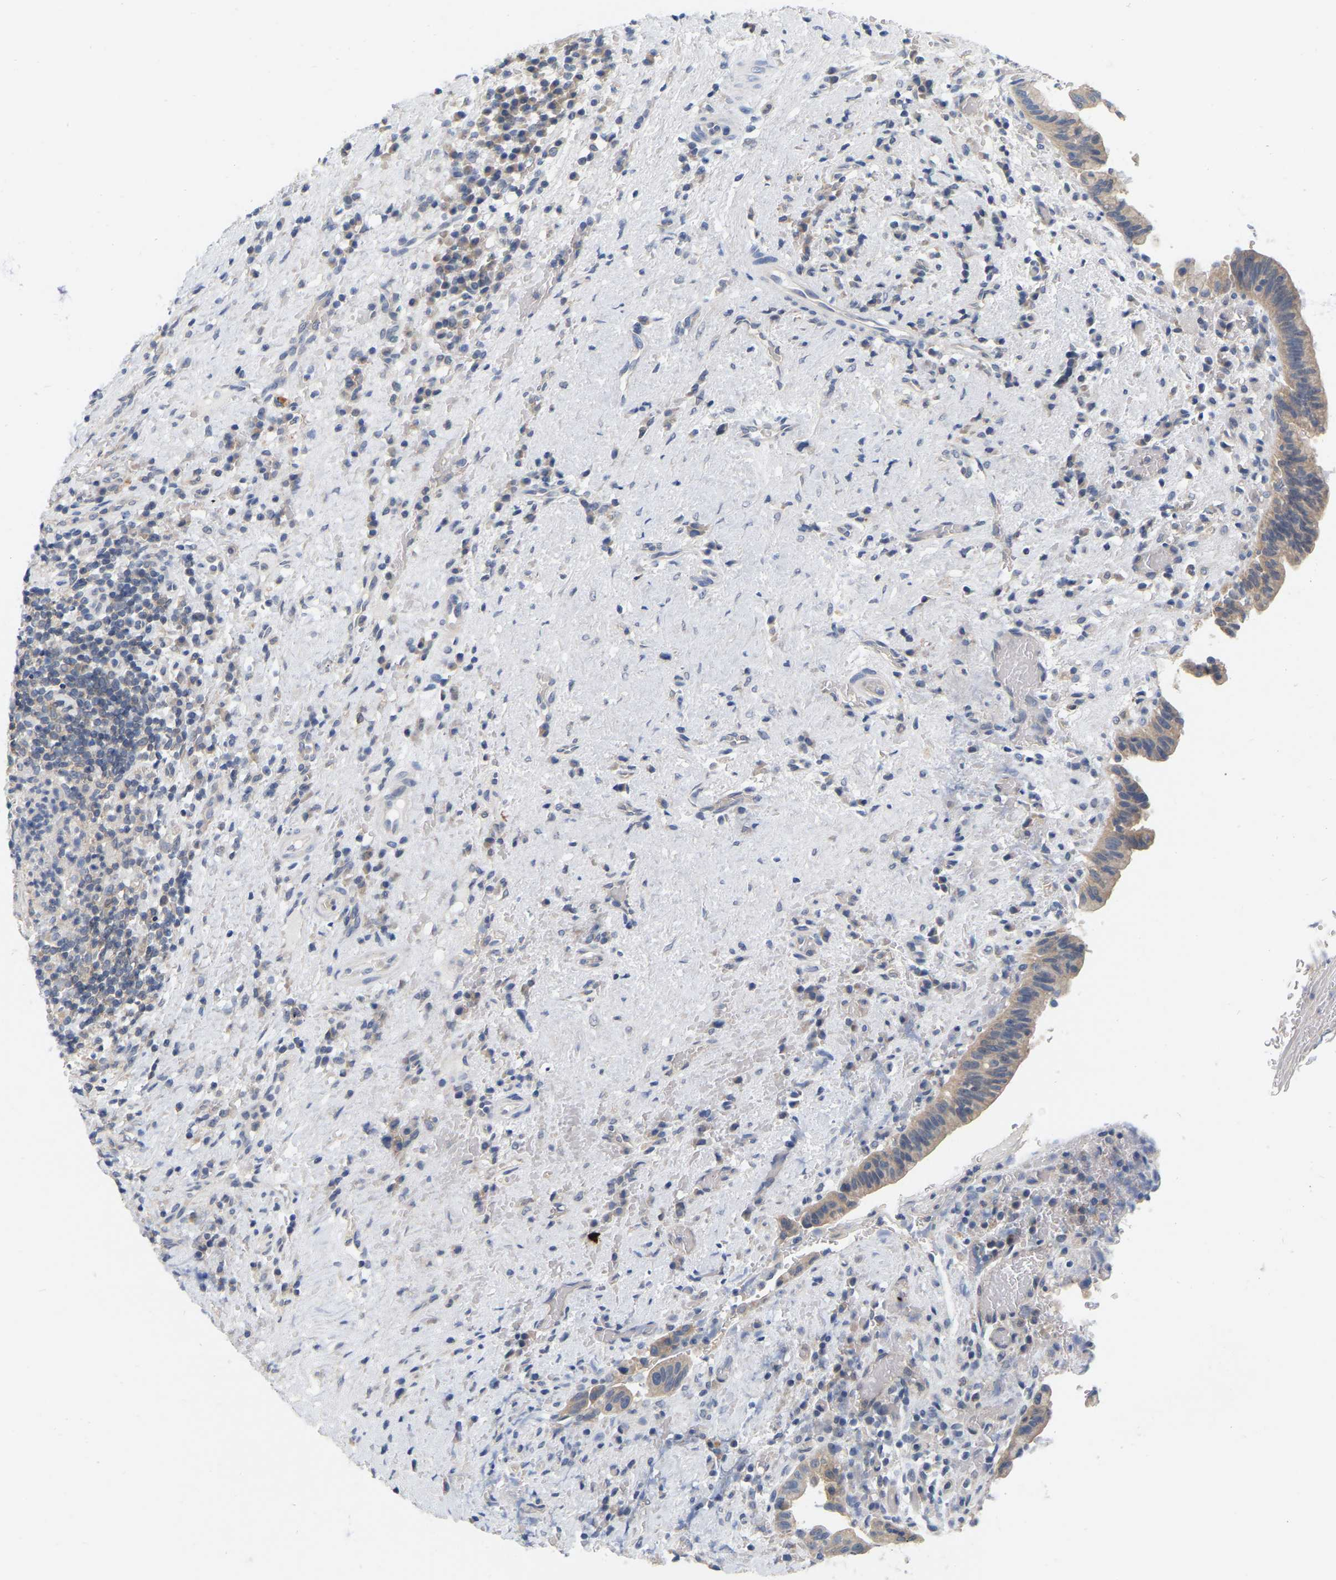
{"staining": {"intensity": "negative", "quantity": "none", "location": "none"}, "tissue": "liver cancer", "cell_type": "Tumor cells", "image_type": "cancer", "snomed": [{"axis": "morphology", "description": "Cholangiocarcinoma"}, {"axis": "topography", "description": "Liver"}], "caption": "There is no significant positivity in tumor cells of cholangiocarcinoma (liver).", "gene": "WIPI2", "patient": {"sex": "female", "age": 38}}